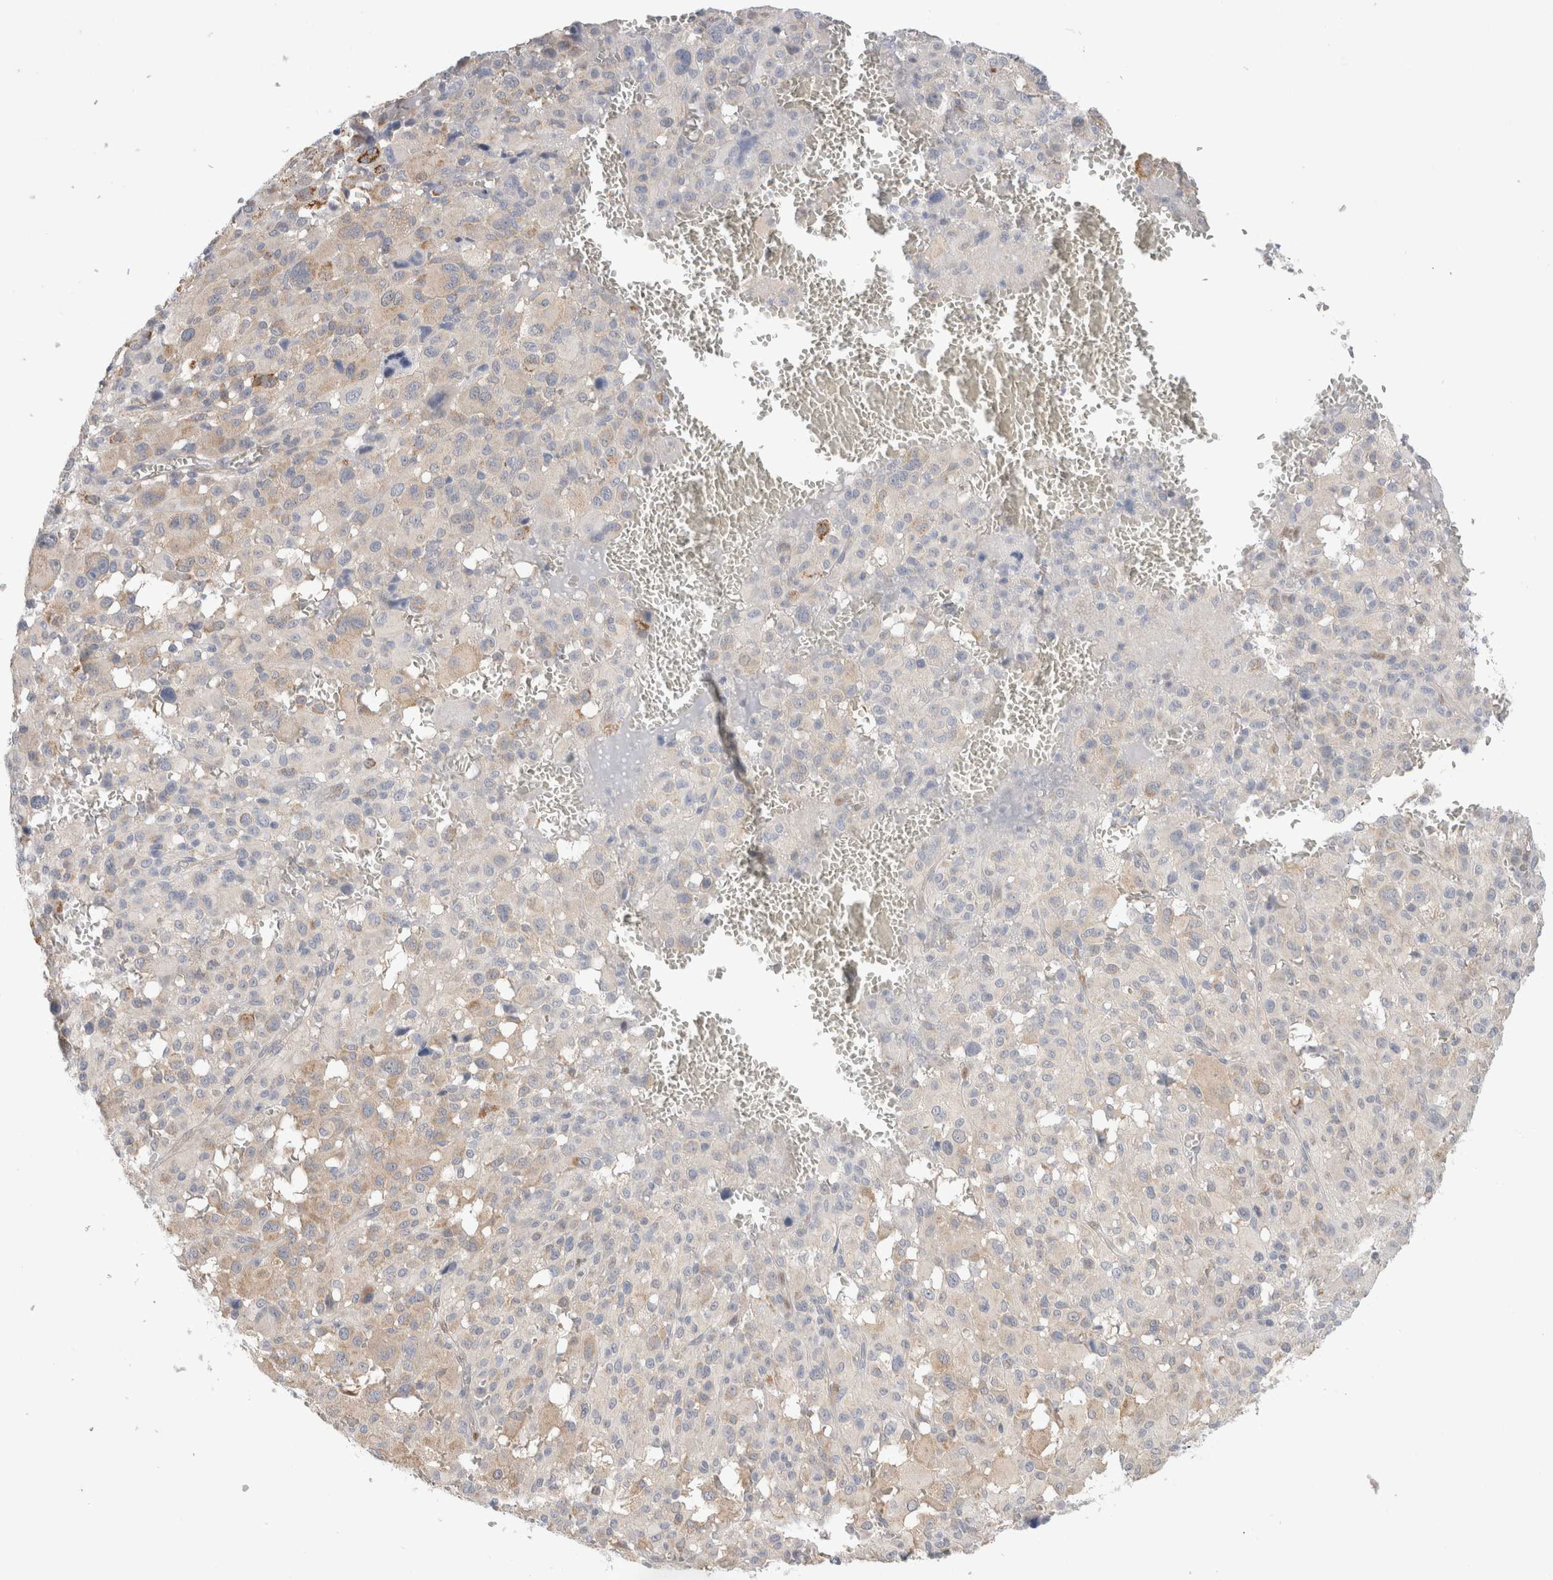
{"staining": {"intensity": "weak", "quantity": "<25%", "location": "cytoplasmic/membranous"}, "tissue": "melanoma", "cell_type": "Tumor cells", "image_type": "cancer", "snomed": [{"axis": "morphology", "description": "Malignant melanoma, Metastatic site"}, {"axis": "topography", "description": "Skin"}], "caption": "There is no significant expression in tumor cells of melanoma.", "gene": "NDOR1", "patient": {"sex": "female", "age": 74}}